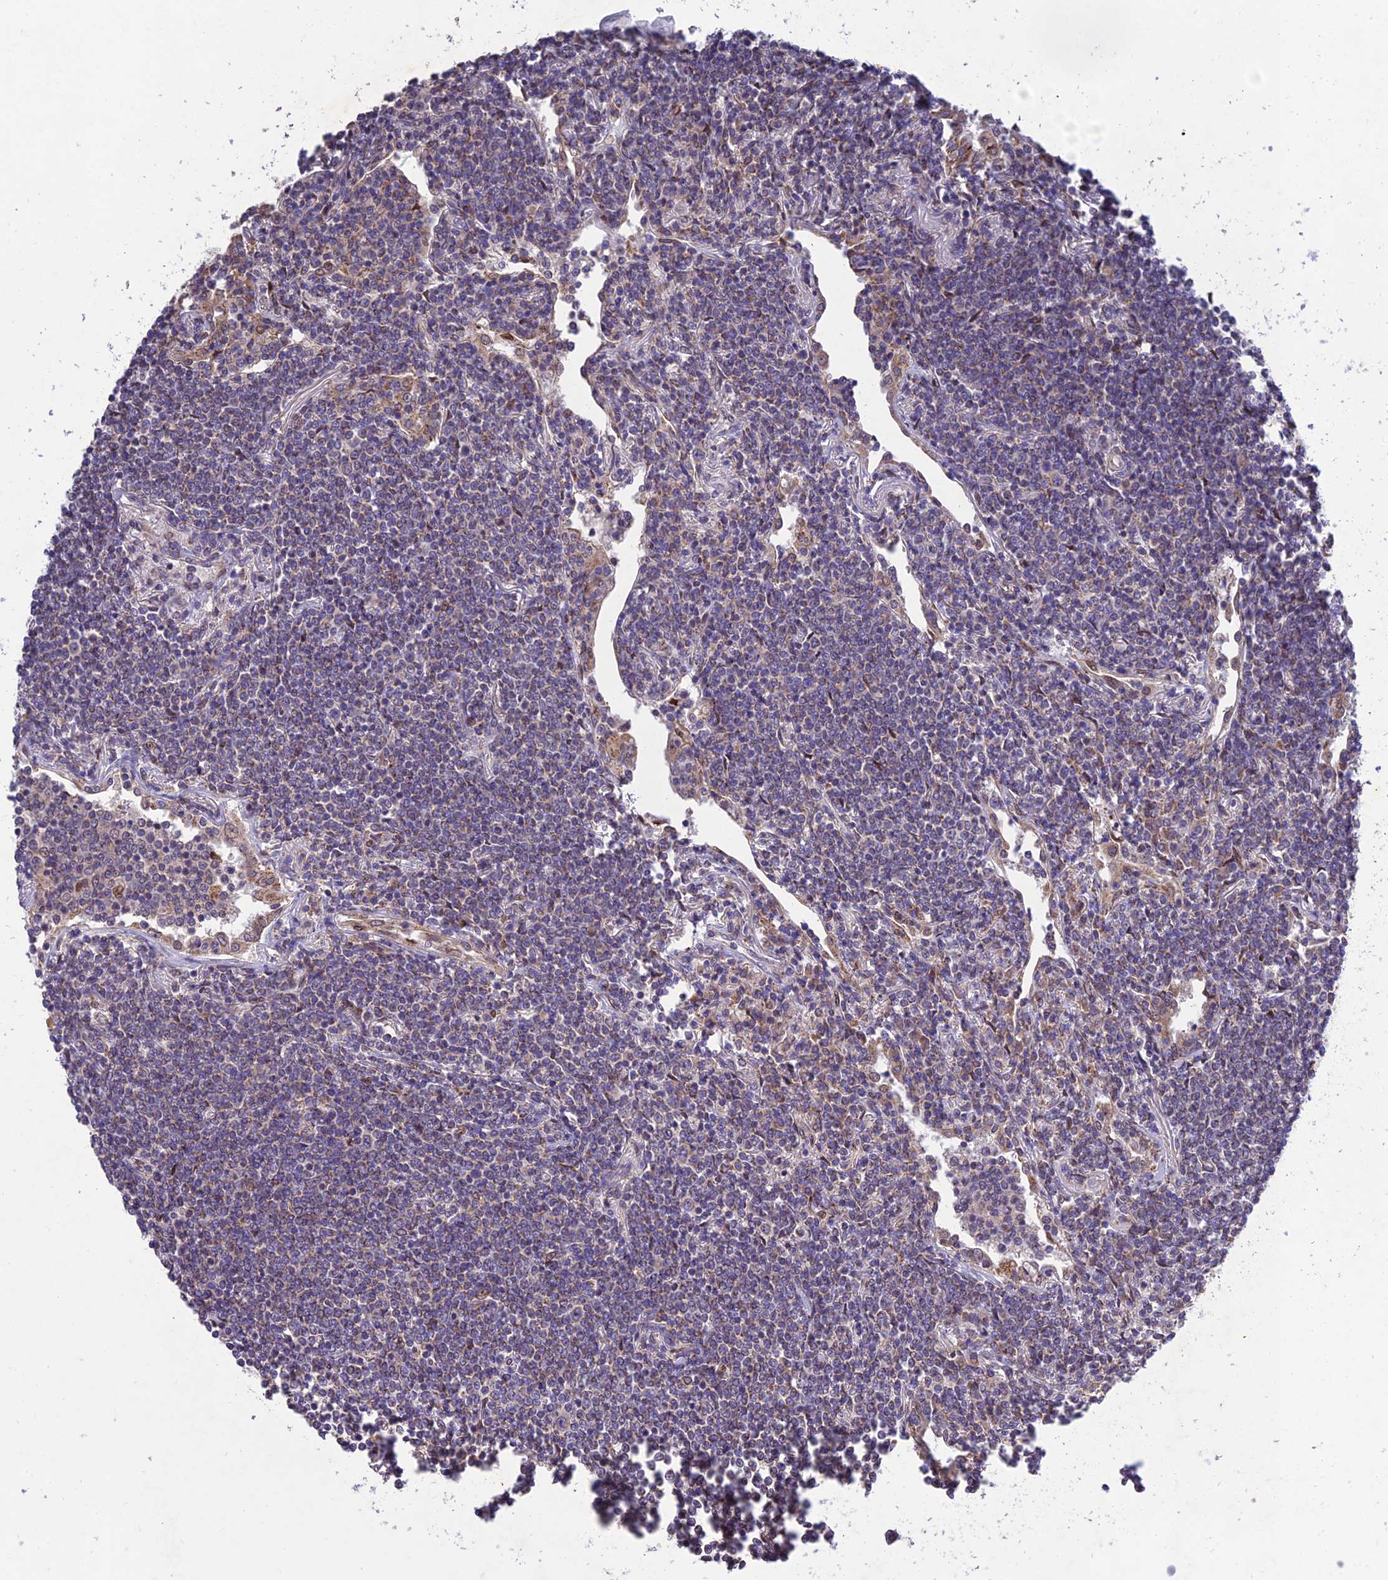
{"staining": {"intensity": "negative", "quantity": "none", "location": "none"}, "tissue": "lymphoma", "cell_type": "Tumor cells", "image_type": "cancer", "snomed": [{"axis": "morphology", "description": "Malignant lymphoma, non-Hodgkin's type, Low grade"}, {"axis": "topography", "description": "Lung"}], "caption": "This is an immunohistochemistry (IHC) photomicrograph of low-grade malignant lymphoma, non-Hodgkin's type. There is no positivity in tumor cells.", "gene": "MGAT2", "patient": {"sex": "female", "age": 71}}